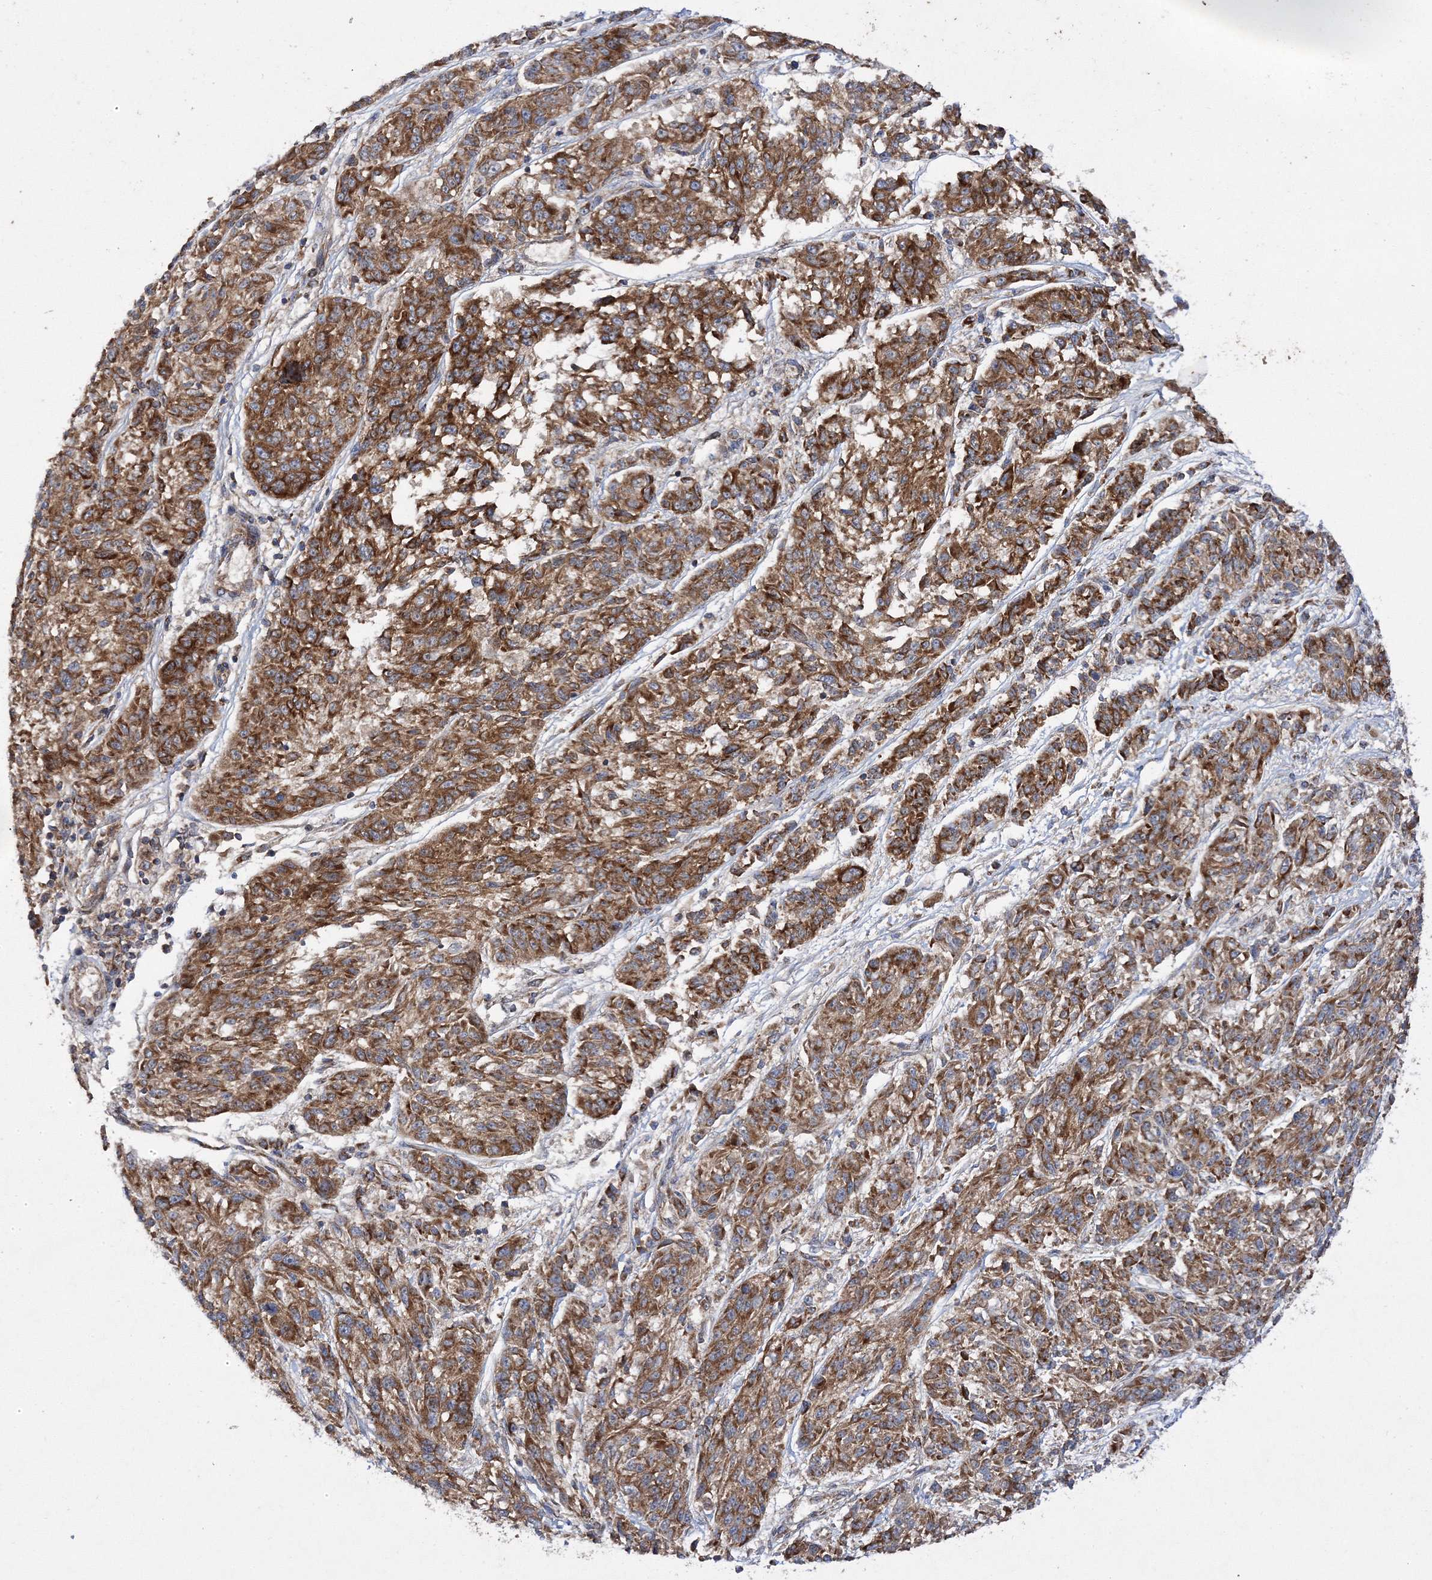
{"staining": {"intensity": "strong", "quantity": ">75%", "location": "cytoplasmic/membranous"}, "tissue": "melanoma", "cell_type": "Tumor cells", "image_type": "cancer", "snomed": [{"axis": "morphology", "description": "Malignant melanoma, NOS"}, {"axis": "topography", "description": "Skin"}], "caption": "A high-resolution photomicrograph shows immunohistochemistry staining of malignant melanoma, which exhibits strong cytoplasmic/membranous staining in about >75% of tumor cells.", "gene": "DNAJC13", "patient": {"sex": "male", "age": 53}}